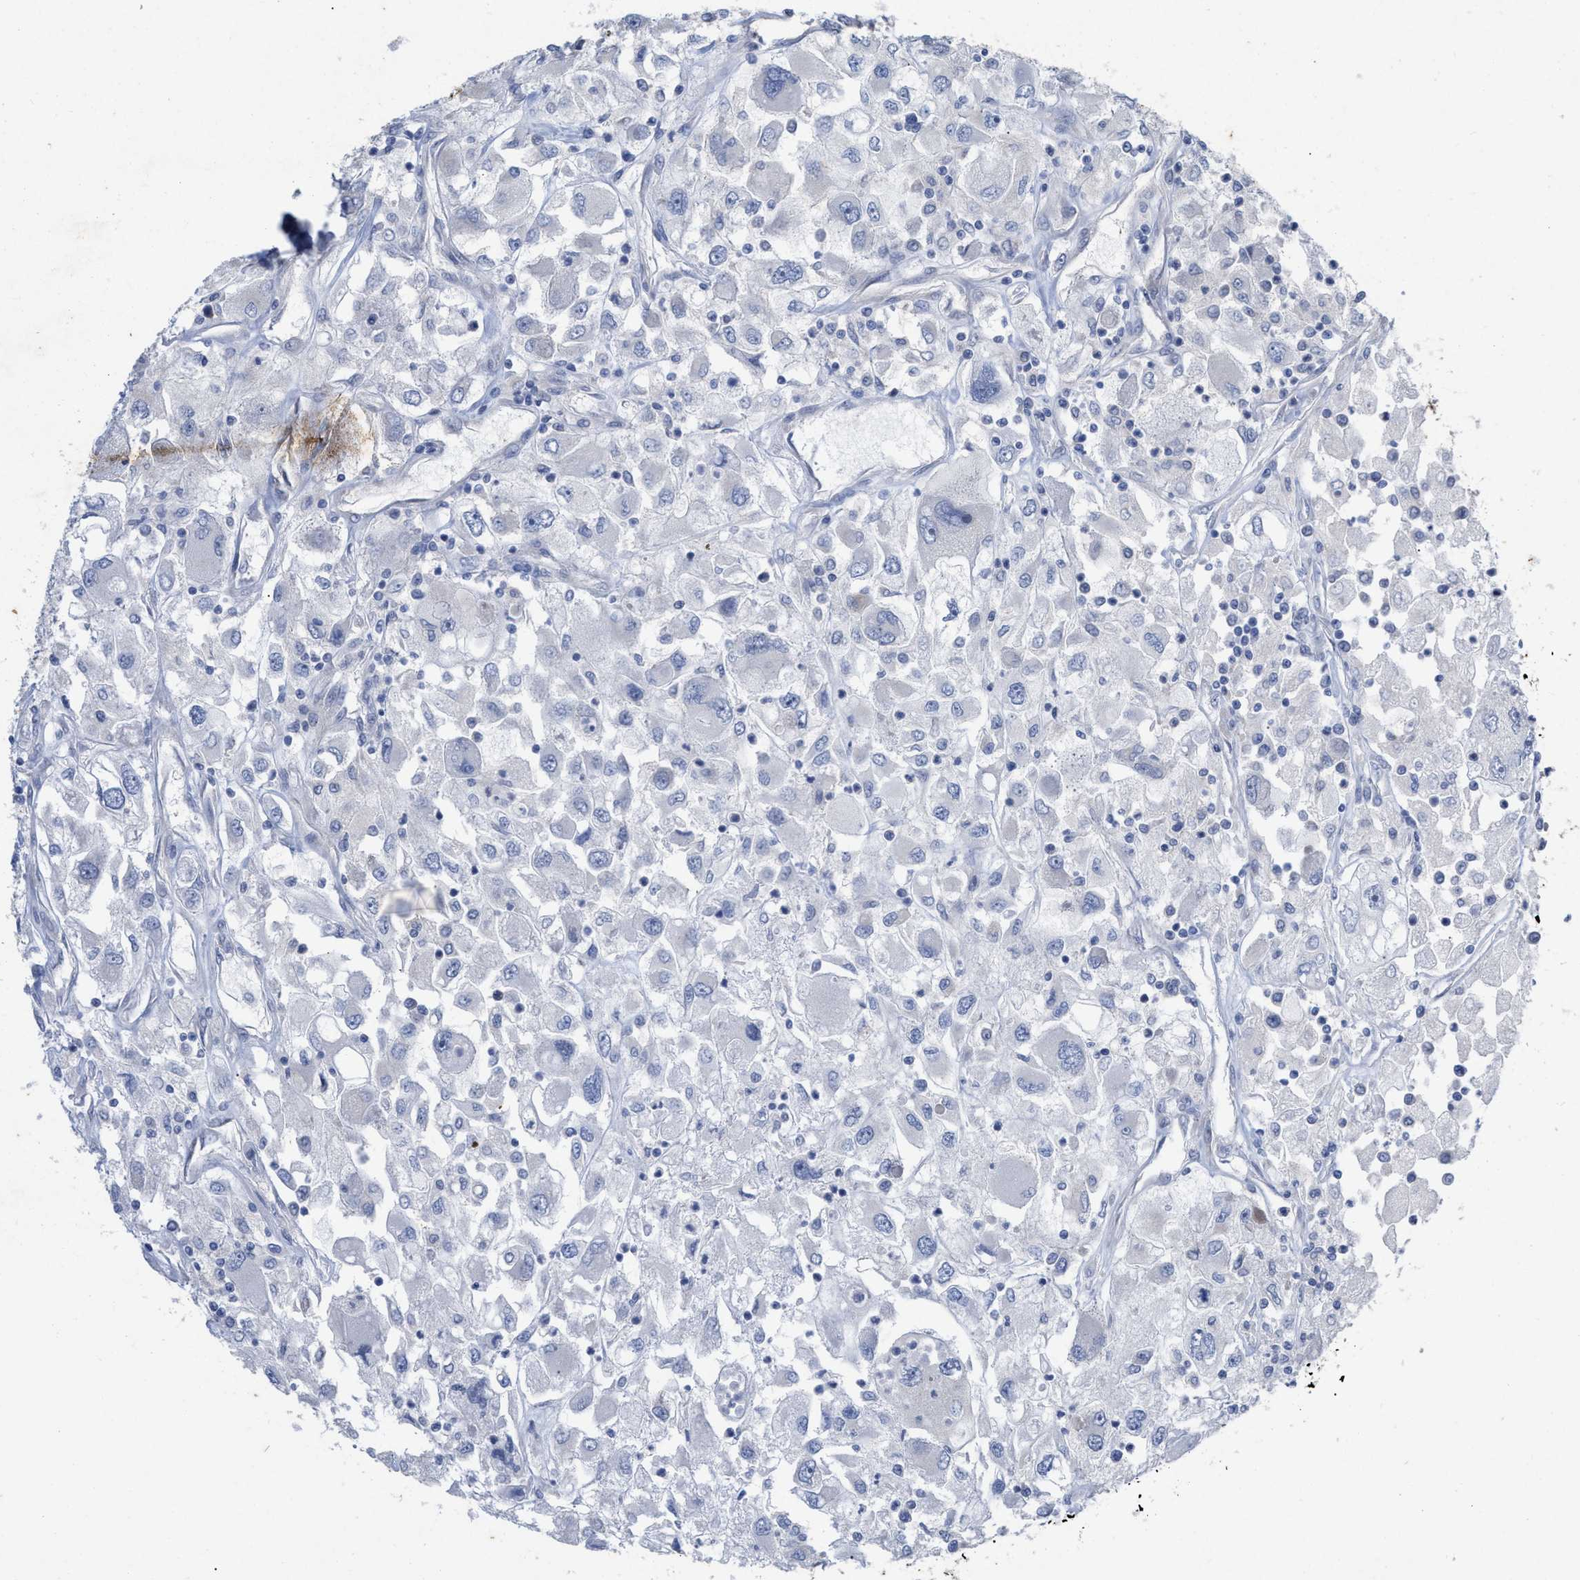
{"staining": {"intensity": "negative", "quantity": "none", "location": "none"}, "tissue": "renal cancer", "cell_type": "Tumor cells", "image_type": "cancer", "snomed": [{"axis": "morphology", "description": "Adenocarcinoma, NOS"}, {"axis": "topography", "description": "Kidney"}], "caption": "Immunohistochemistry of human renal adenocarcinoma reveals no staining in tumor cells. (Immunohistochemistry, brightfield microscopy, high magnification).", "gene": "VIP", "patient": {"sex": "female", "age": 52}}